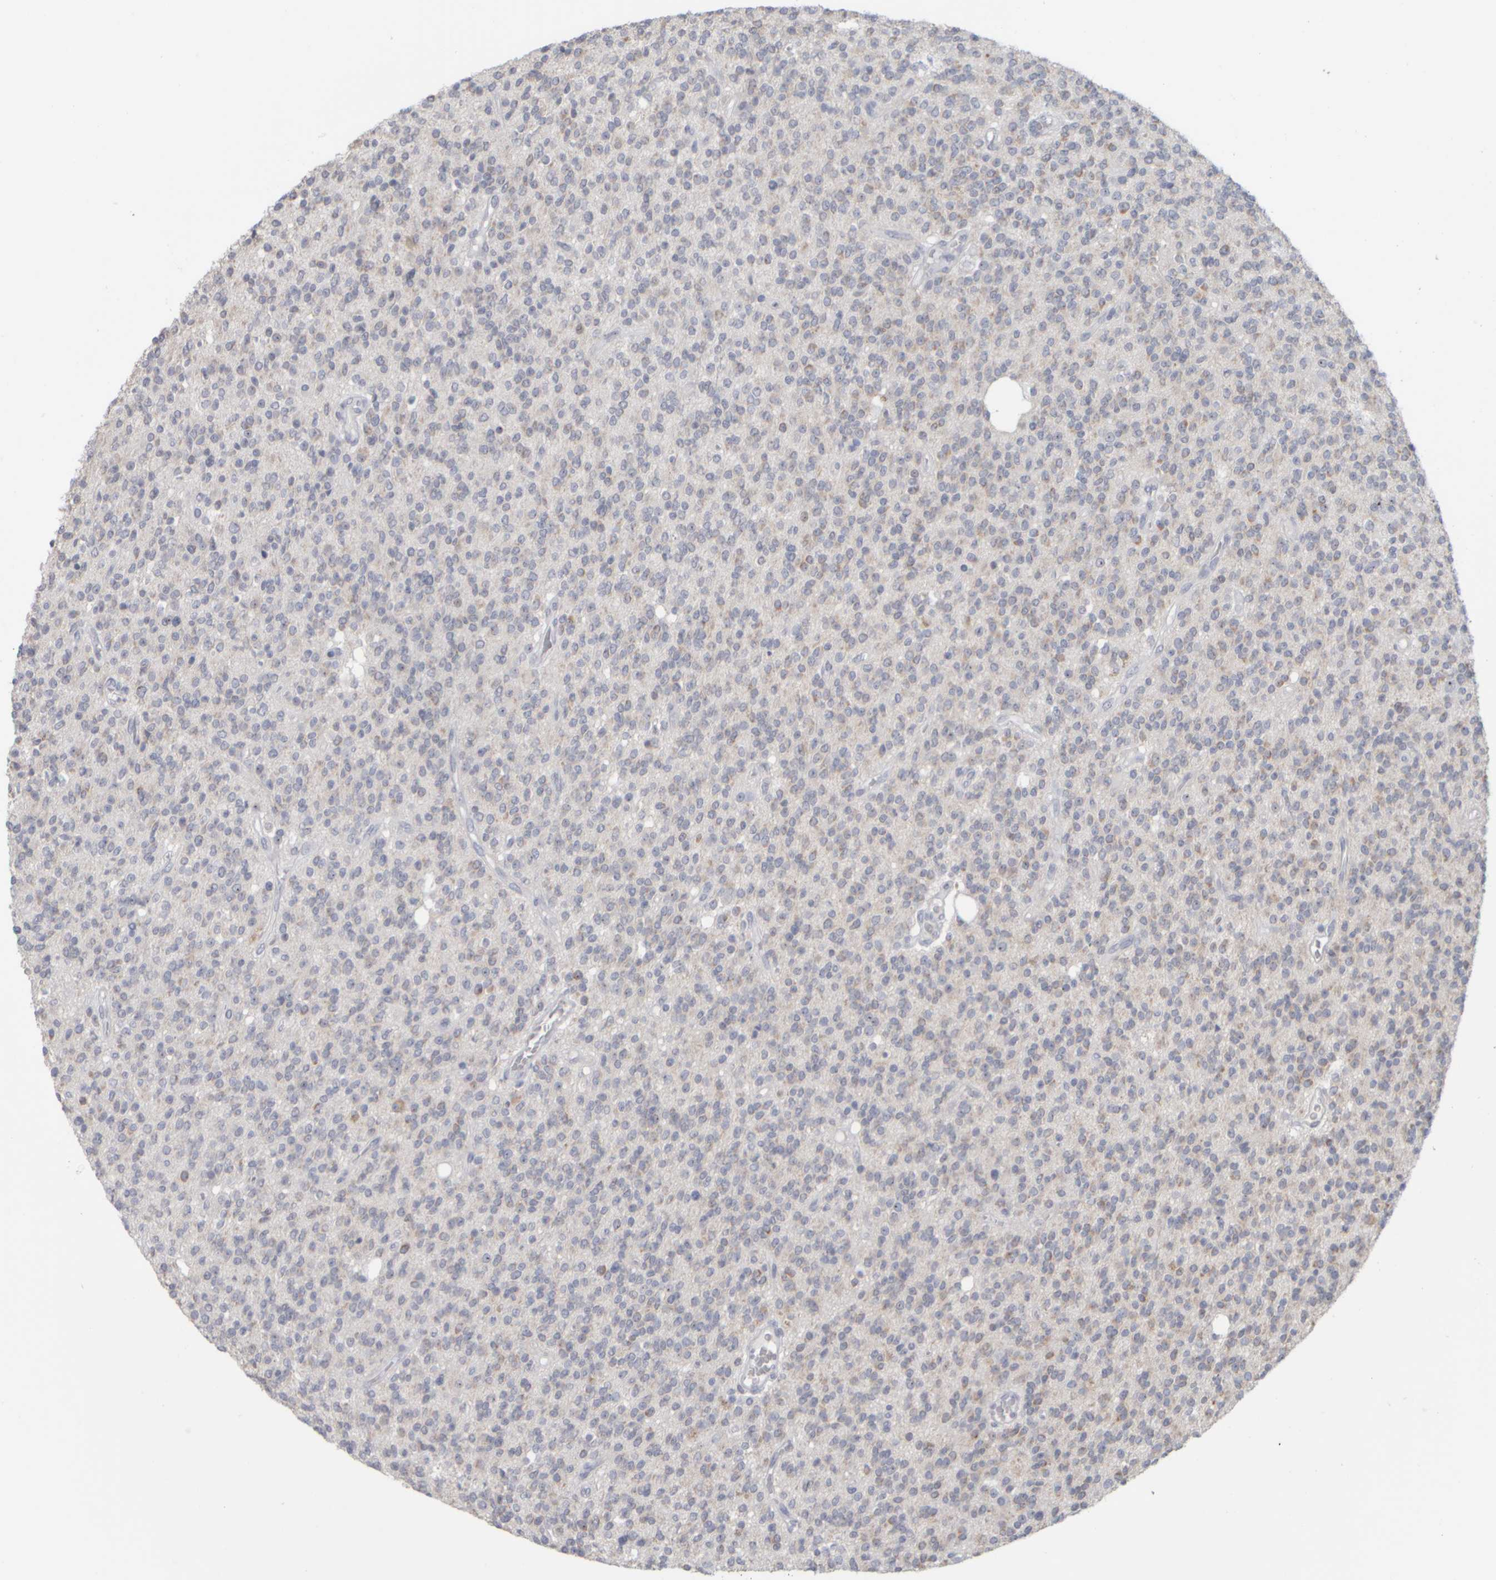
{"staining": {"intensity": "strong", "quantity": "<25%", "location": "nuclear"}, "tissue": "glioma", "cell_type": "Tumor cells", "image_type": "cancer", "snomed": [{"axis": "morphology", "description": "Glioma, malignant, High grade"}, {"axis": "topography", "description": "Brain"}], "caption": "An image of malignant high-grade glioma stained for a protein reveals strong nuclear brown staining in tumor cells. (IHC, brightfield microscopy, high magnification).", "gene": "DCXR", "patient": {"sex": "male", "age": 34}}